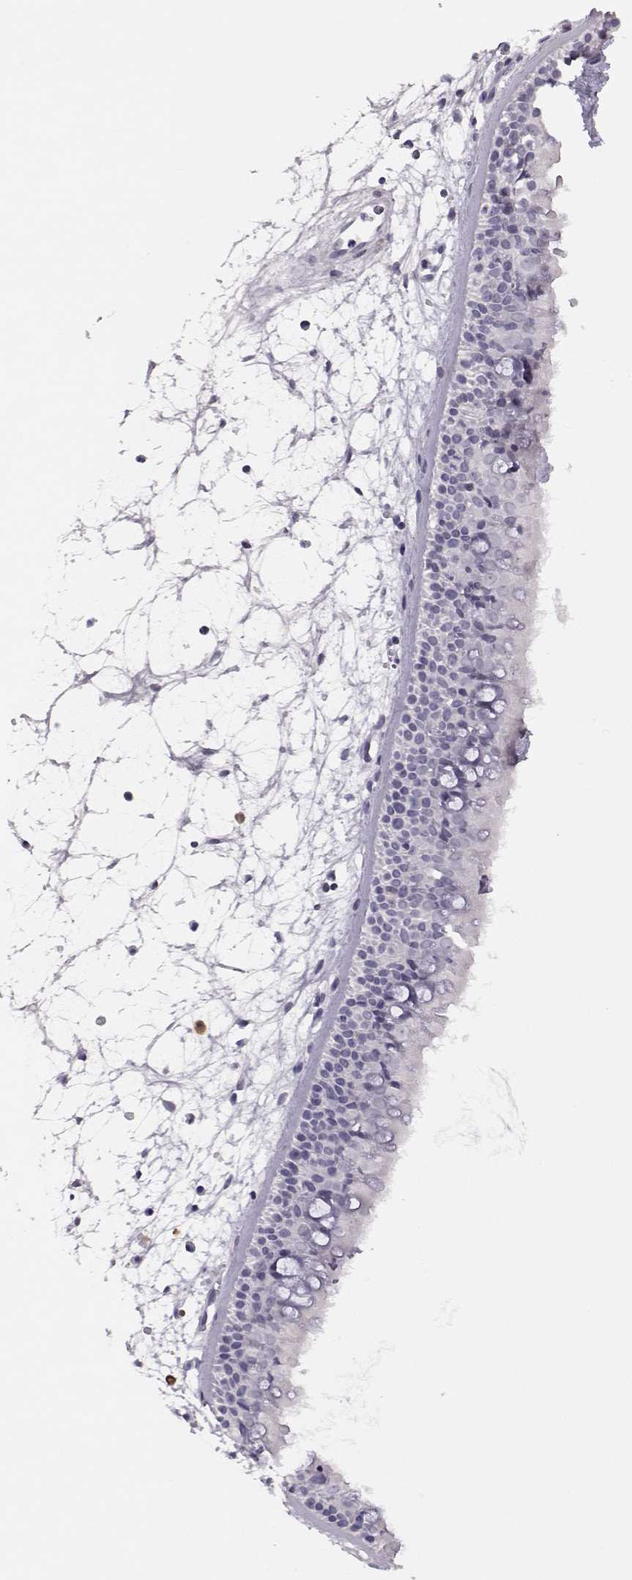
{"staining": {"intensity": "negative", "quantity": "none", "location": "none"}, "tissue": "nasopharynx", "cell_type": "Respiratory epithelial cells", "image_type": "normal", "snomed": [{"axis": "morphology", "description": "Normal tissue, NOS"}, {"axis": "topography", "description": "Nasopharynx"}], "caption": "An immunohistochemistry photomicrograph of benign nasopharynx is shown. There is no staining in respiratory epithelial cells of nasopharynx.", "gene": "VGF", "patient": {"sex": "female", "age": 68}}